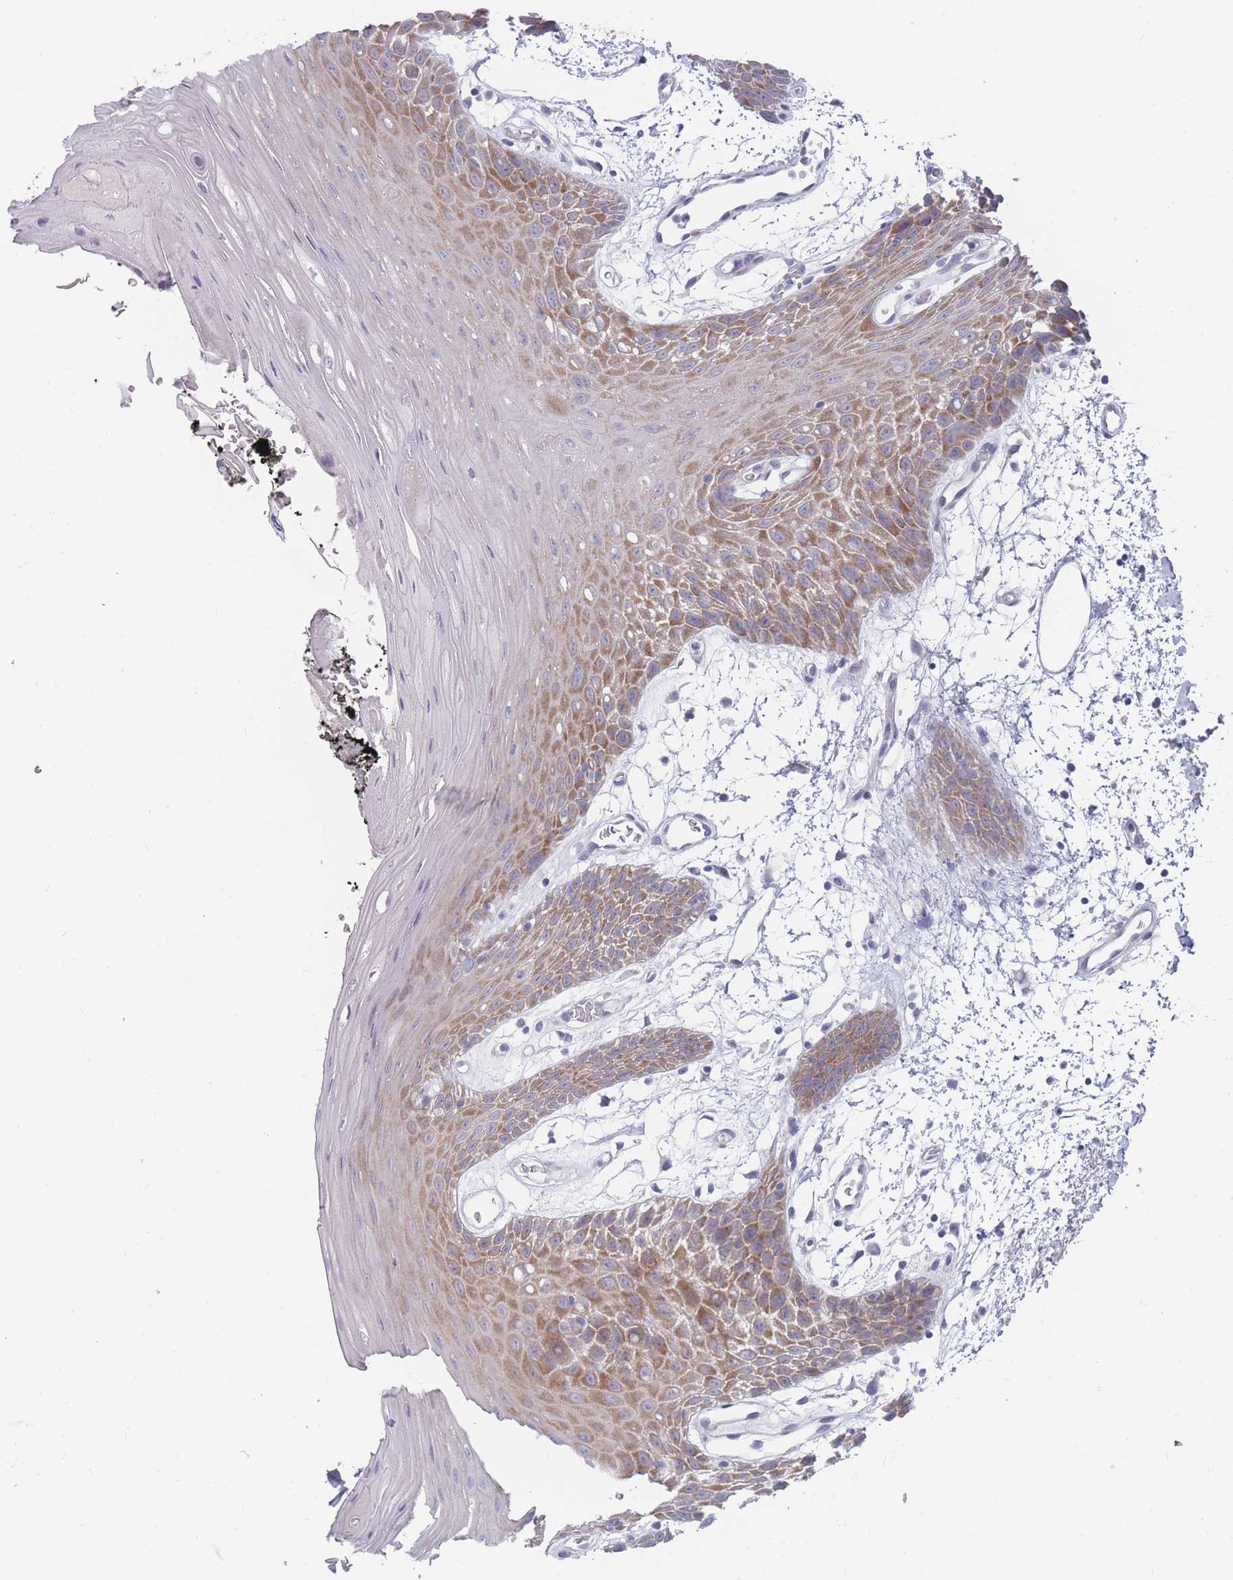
{"staining": {"intensity": "moderate", "quantity": "25%-75%", "location": "cytoplasmic/membranous"}, "tissue": "oral mucosa", "cell_type": "Squamous epithelial cells", "image_type": "normal", "snomed": [{"axis": "morphology", "description": "Normal tissue, NOS"}, {"axis": "topography", "description": "Oral tissue"}, {"axis": "topography", "description": "Tounge, NOS"}], "caption": "Immunohistochemical staining of unremarkable oral mucosa exhibits moderate cytoplasmic/membranous protein expression in about 25%-75% of squamous epithelial cells.", "gene": "PIGU", "patient": {"sex": "female", "age": 59}}